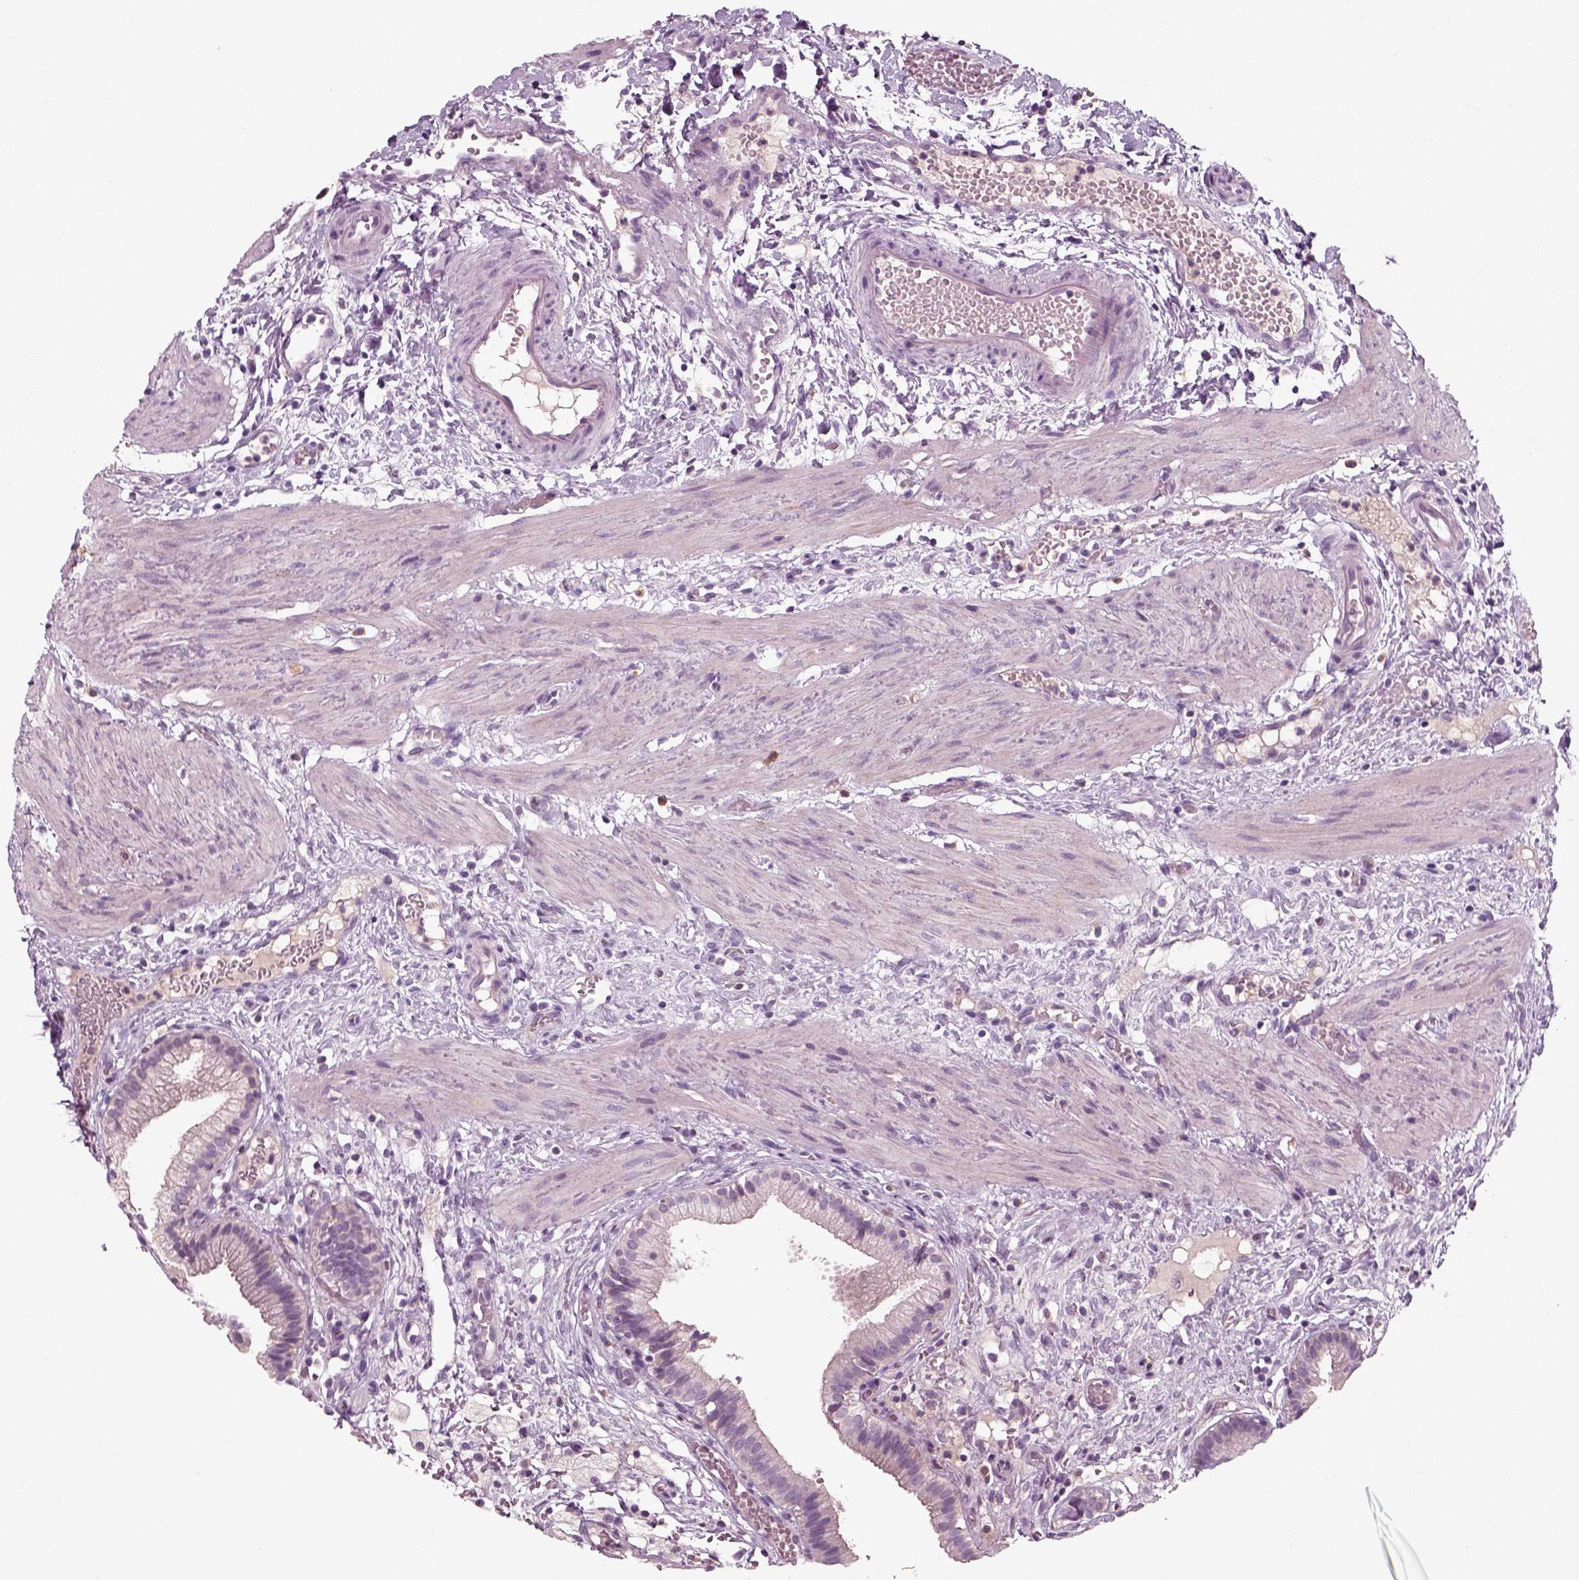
{"staining": {"intensity": "negative", "quantity": "none", "location": "none"}, "tissue": "gallbladder", "cell_type": "Glandular cells", "image_type": "normal", "snomed": [{"axis": "morphology", "description": "Normal tissue, NOS"}, {"axis": "topography", "description": "Gallbladder"}], "caption": "The immunohistochemistry histopathology image has no significant positivity in glandular cells of gallbladder.", "gene": "RND2", "patient": {"sex": "female", "age": 24}}